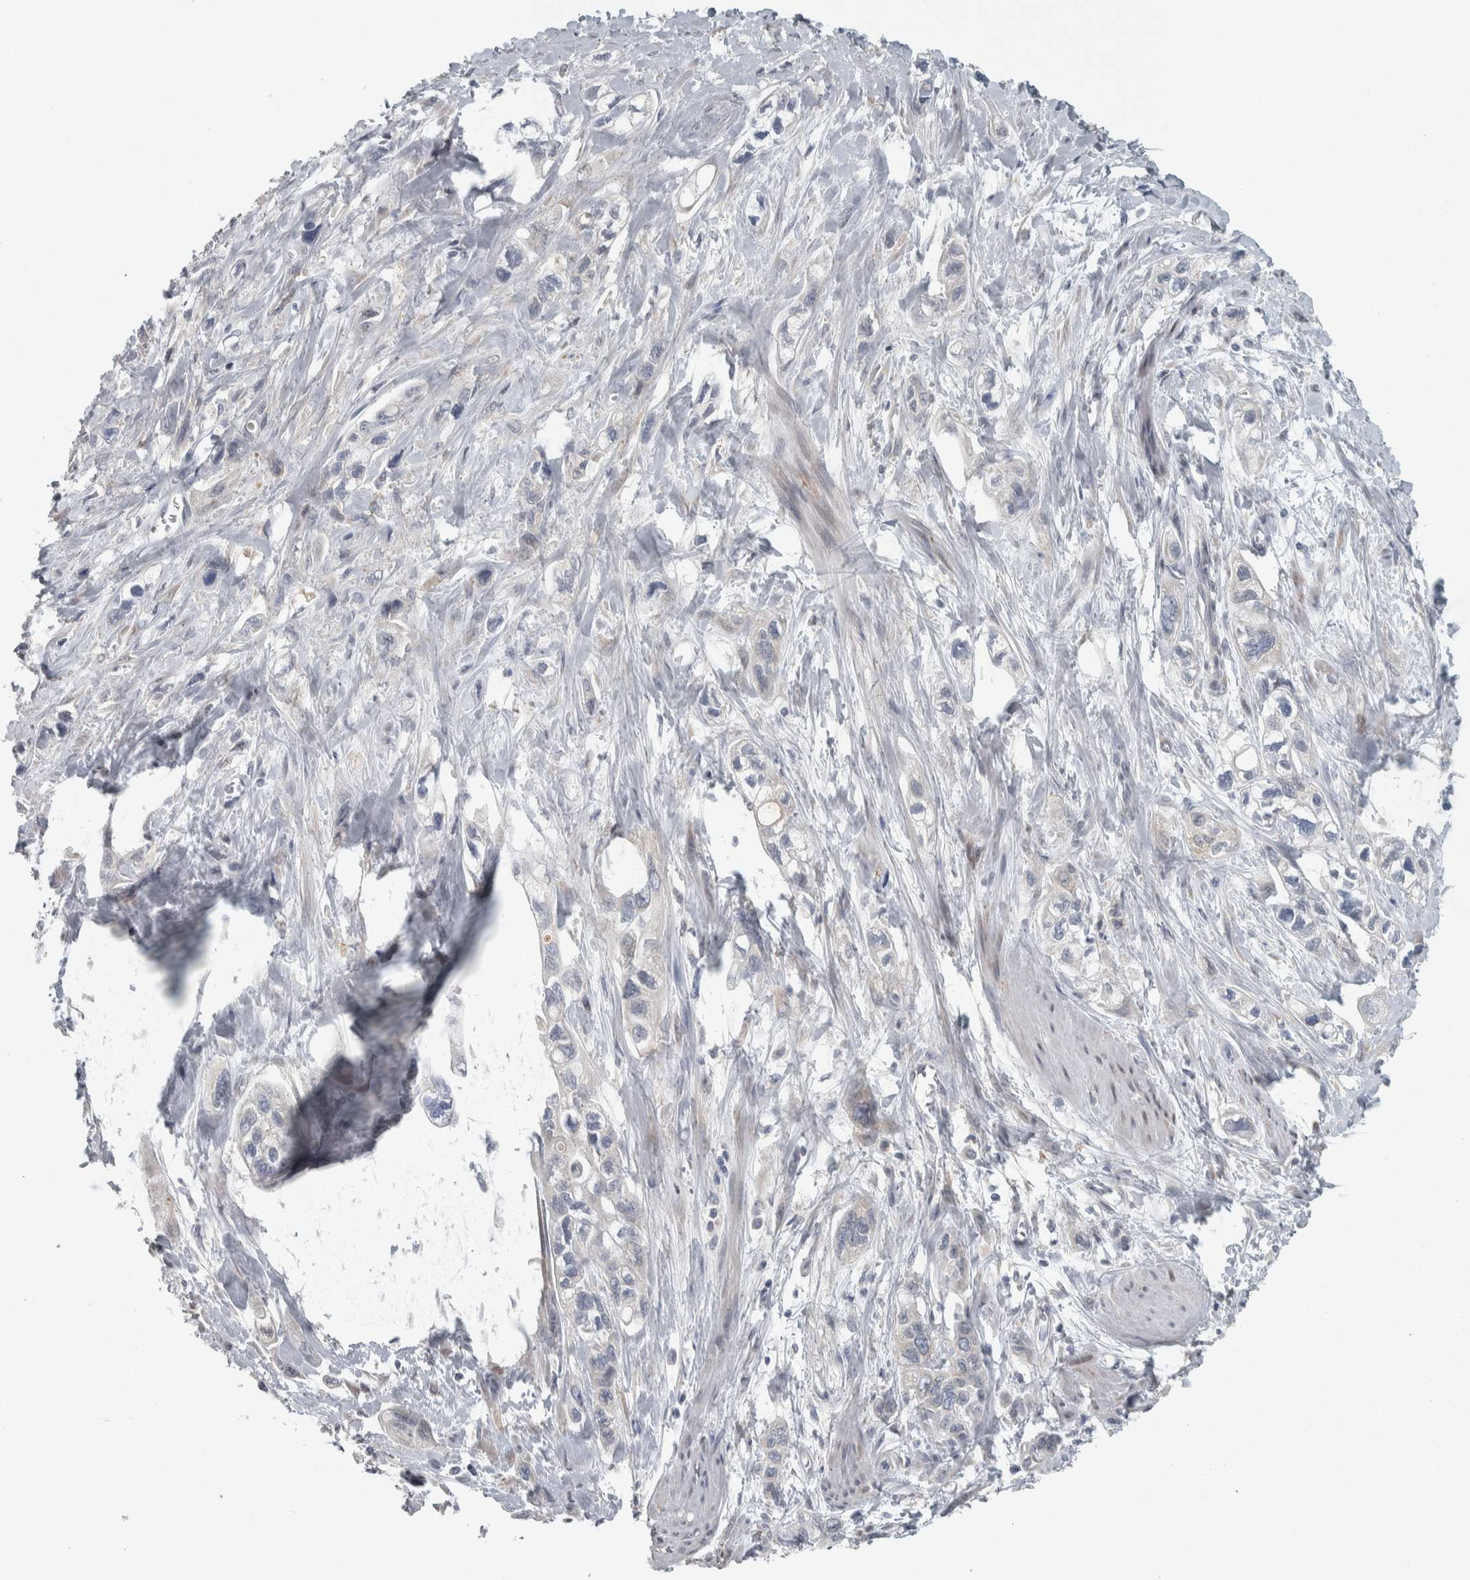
{"staining": {"intensity": "negative", "quantity": "none", "location": "none"}, "tissue": "pancreatic cancer", "cell_type": "Tumor cells", "image_type": "cancer", "snomed": [{"axis": "morphology", "description": "Adenocarcinoma, NOS"}, {"axis": "topography", "description": "Pancreas"}], "caption": "The micrograph displays no significant expression in tumor cells of pancreatic cancer (adenocarcinoma).", "gene": "SIGMAR1", "patient": {"sex": "male", "age": 74}}